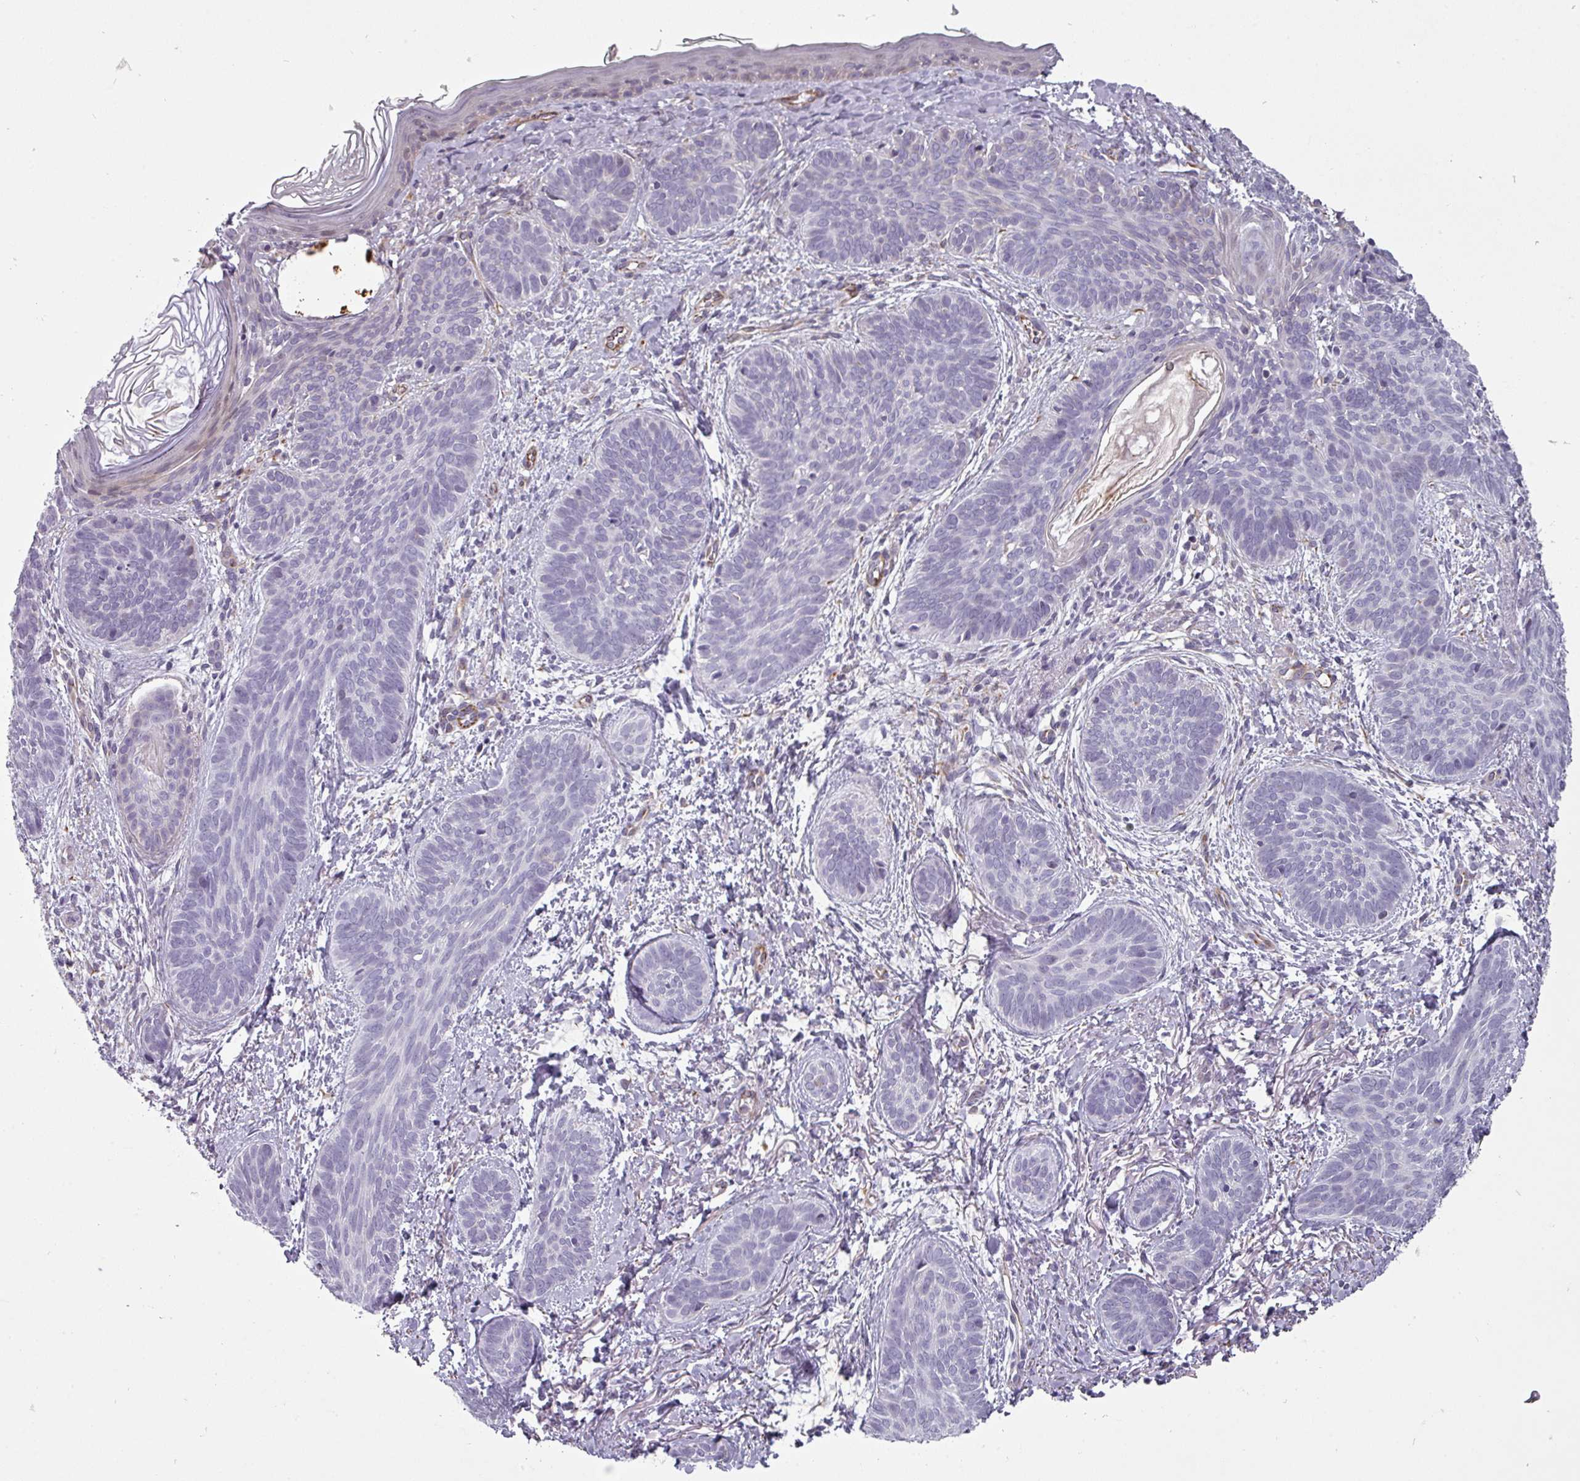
{"staining": {"intensity": "negative", "quantity": "none", "location": "none"}, "tissue": "skin cancer", "cell_type": "Tumor cells", "image_type": "cancer", "snomed": [{"axis": "morphology", "description": "Basal cell carcinoma"}, {"axis": "topography", "description": "Skin"}], "caption": "Immunohistochemistry of basal cell carcinoma (skin) reveals no positivity in tumor cells.", "gene": "CHRDL1", "patient": {"sex": "female", "age": 81}}